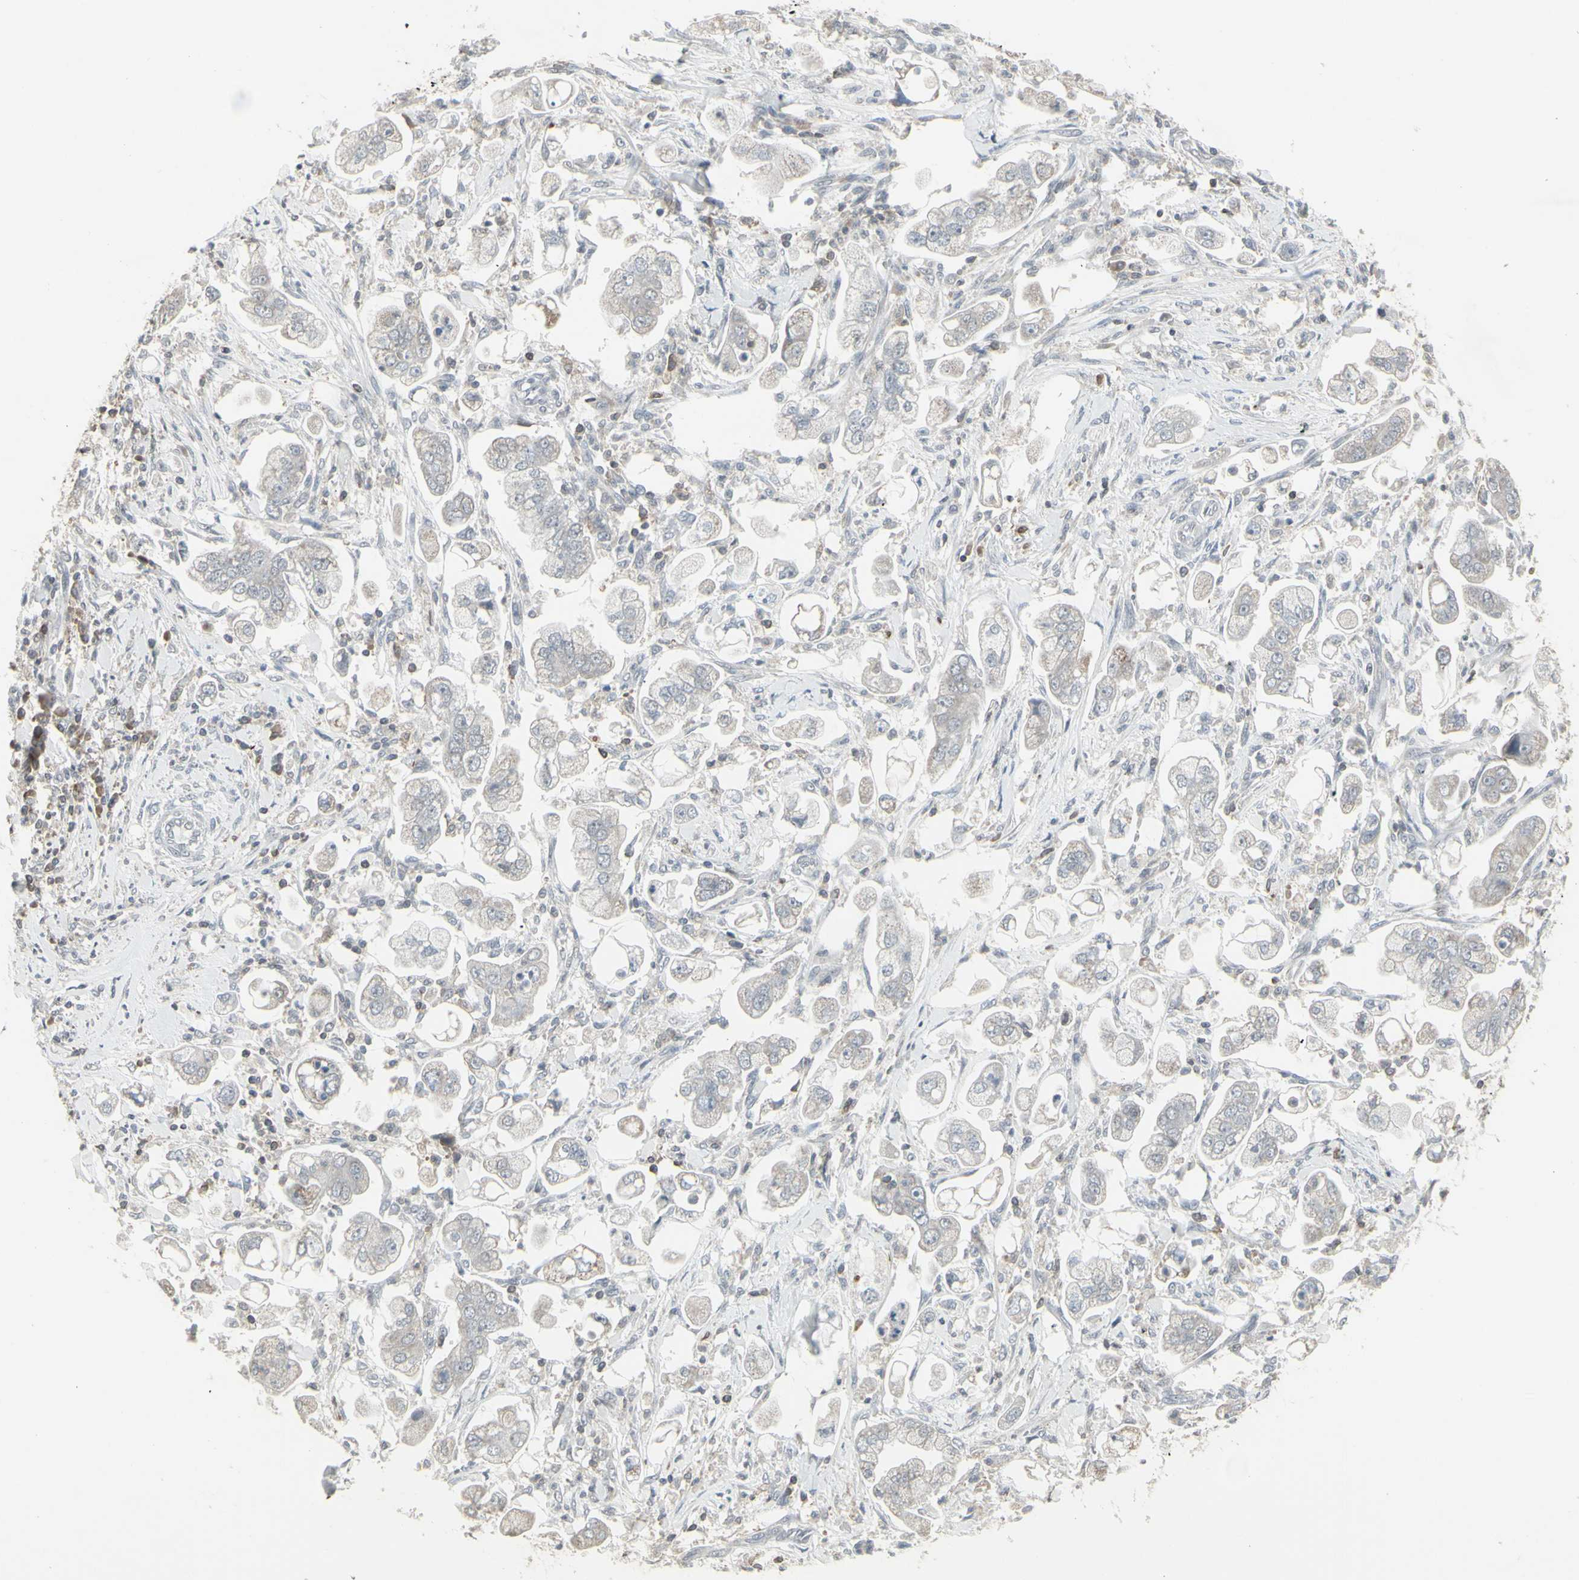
{"staining": {"intensity": "negative", "quantity": "none", "location": "none"}, "tissue": "stomach cancer", "cell_type": "Tumor cells", "image_type": "cancer", "snomed": [{"axis": "morphology", "description": "Adenocarcinoma, NOS"}, {"axis": "topography", "description": "Stomach"}], "caption": "This is an immunohistochemistry histopathology image of human stomach adenocarcinoma. There is no expression in tumor cells.", "gene": "SAMSN1", "patient": {"sex": "male", "age": 62}}